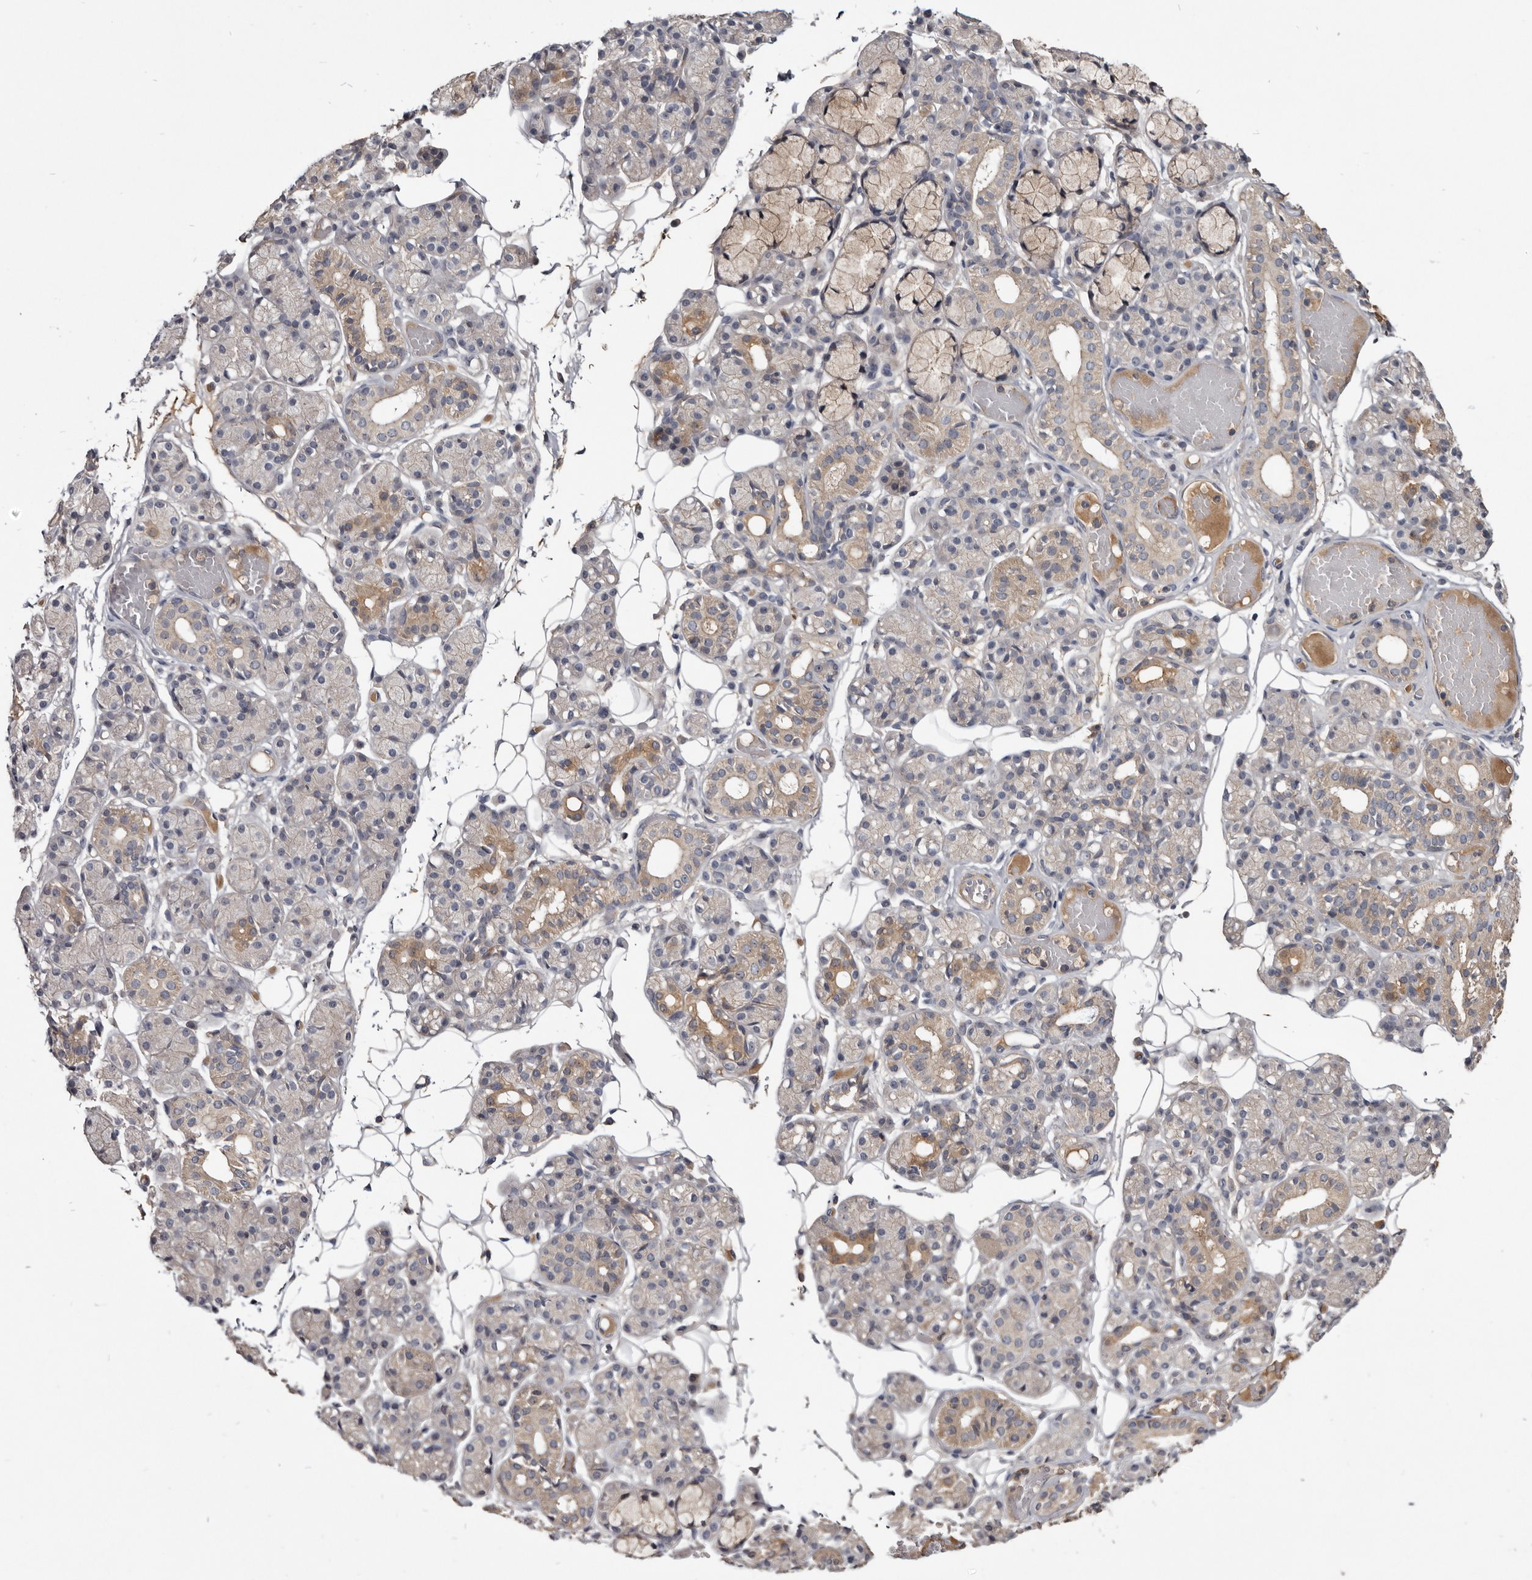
{"staining": {"intensity": "moderate", "quantity": "<25%", "location": "cytoplasmic/membranous"}, "tissue": "salivary gland", "cell_type": "Glandular cells", "image_type": "normal", "snomed": [{"axis": "morphology", "description": "Normal tissue, NOS"}, {"axis": "topography", "description": "Salivary gland"}], "caption": "Protein staining shows moderate cytoplasmic/membranous positivity in about <25% of glandular cells in normal salivary gland.", "gene": "TTC39A", "patient": {"sex": "male", "age": 63}}